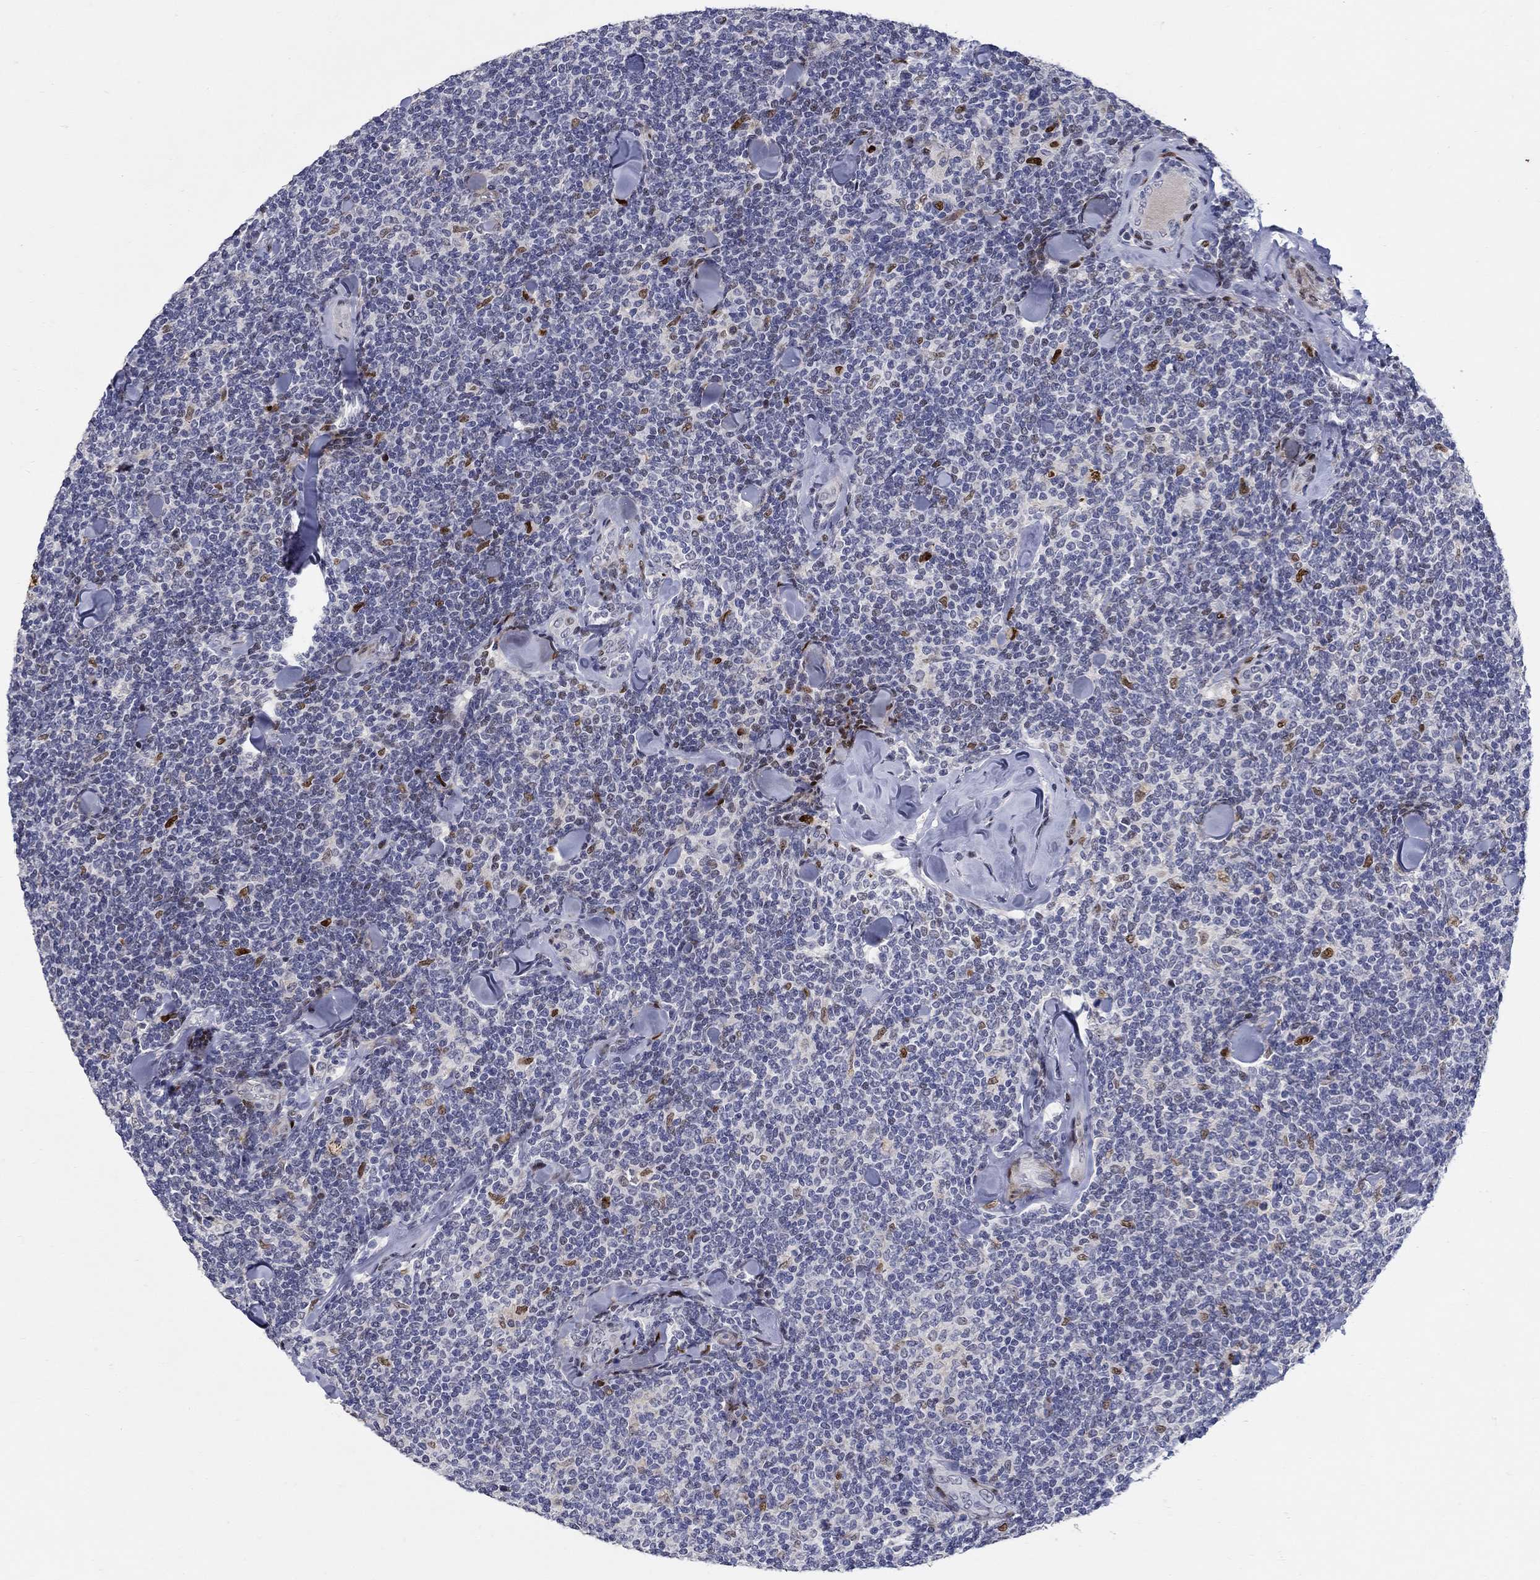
{"staining": {"intensity": "strong", "quantity": "<25%", "location": "nuclear"}, "tissue": "lymphoma", "cell_type": "Tumor cells", "image_type": "cancer", "snomed": [{"axis": "morphology", "description": "Malignant lymphoma, non-Hodgkin's type, Low grade"}, {"axis": "topography", "description": "Lymph node"}], "caption": "Low-grade malignant lymphoma, non-Hodgkin's type stained with DAB immunohistochemistry reveals medium levels of strong nuclear expression in about <25% of tumor cells. Using DAB (3,3'-diaminobenzidine) (brown) and hematoxylin (blue) stains, captured at high magnification using brightfield microscopy.", "gene": "RAPGEF5", "patient": {"sex": "female", "age": 56}}